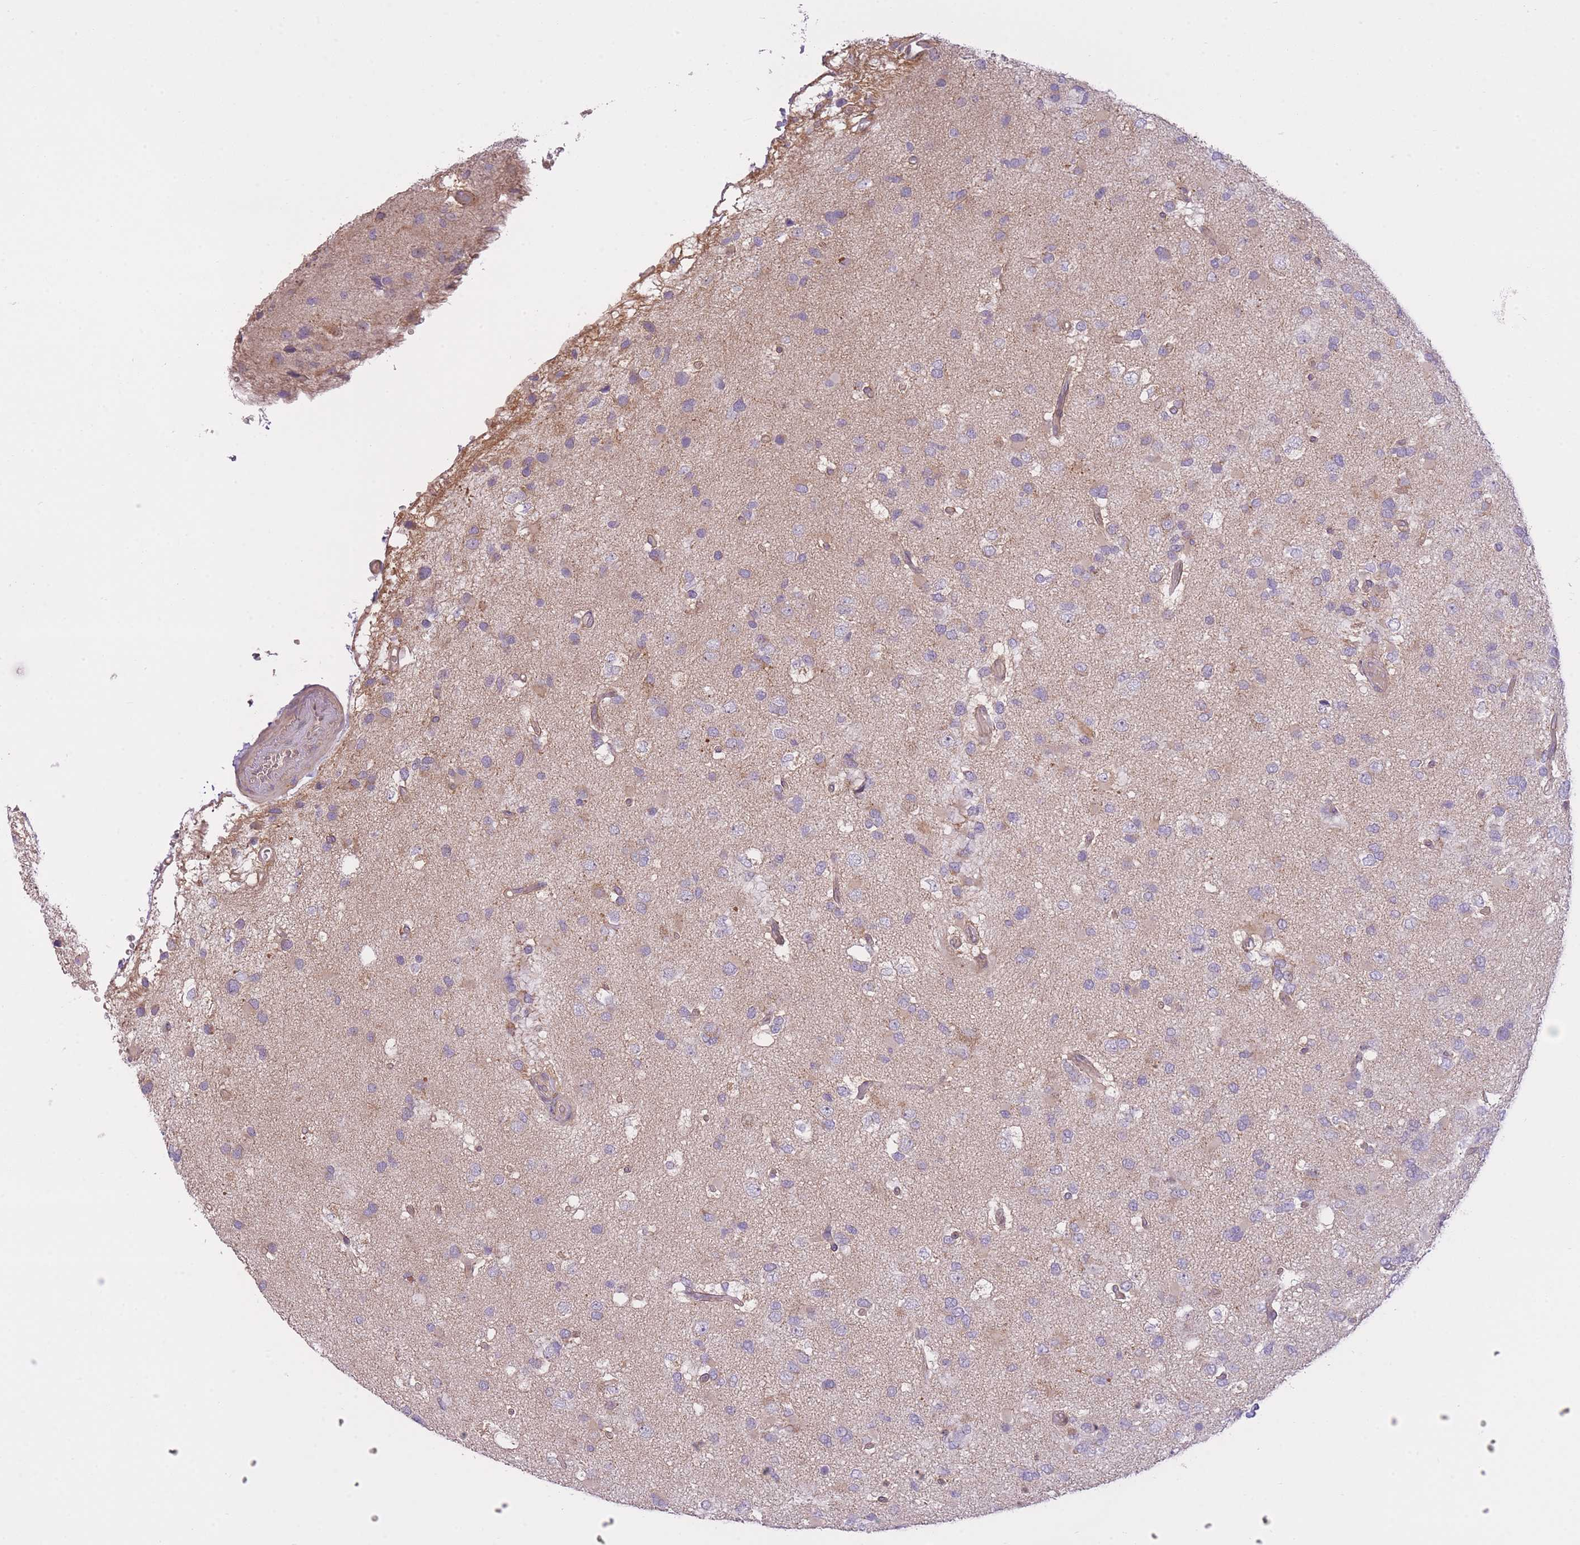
{"staining": {"intensity": "weak", "quantity": "<25%", "location": "cytoplasmic/membranous"}, "tissue": "glioma", "cell_type": "Tumor cells", "image_type": "cancer", "snomed": [{"axis": "morphology", "description": "Glioma, malignant, High grade"}, {"axis": "topography", "description": "Brain"}], "caption": "This is an immunohistochemistry photomicrograph of malignant high-grade glioma. There is no staining in tumor cells.", "gene": "REV1", "patient": {"sex": "male", "age": 53}}